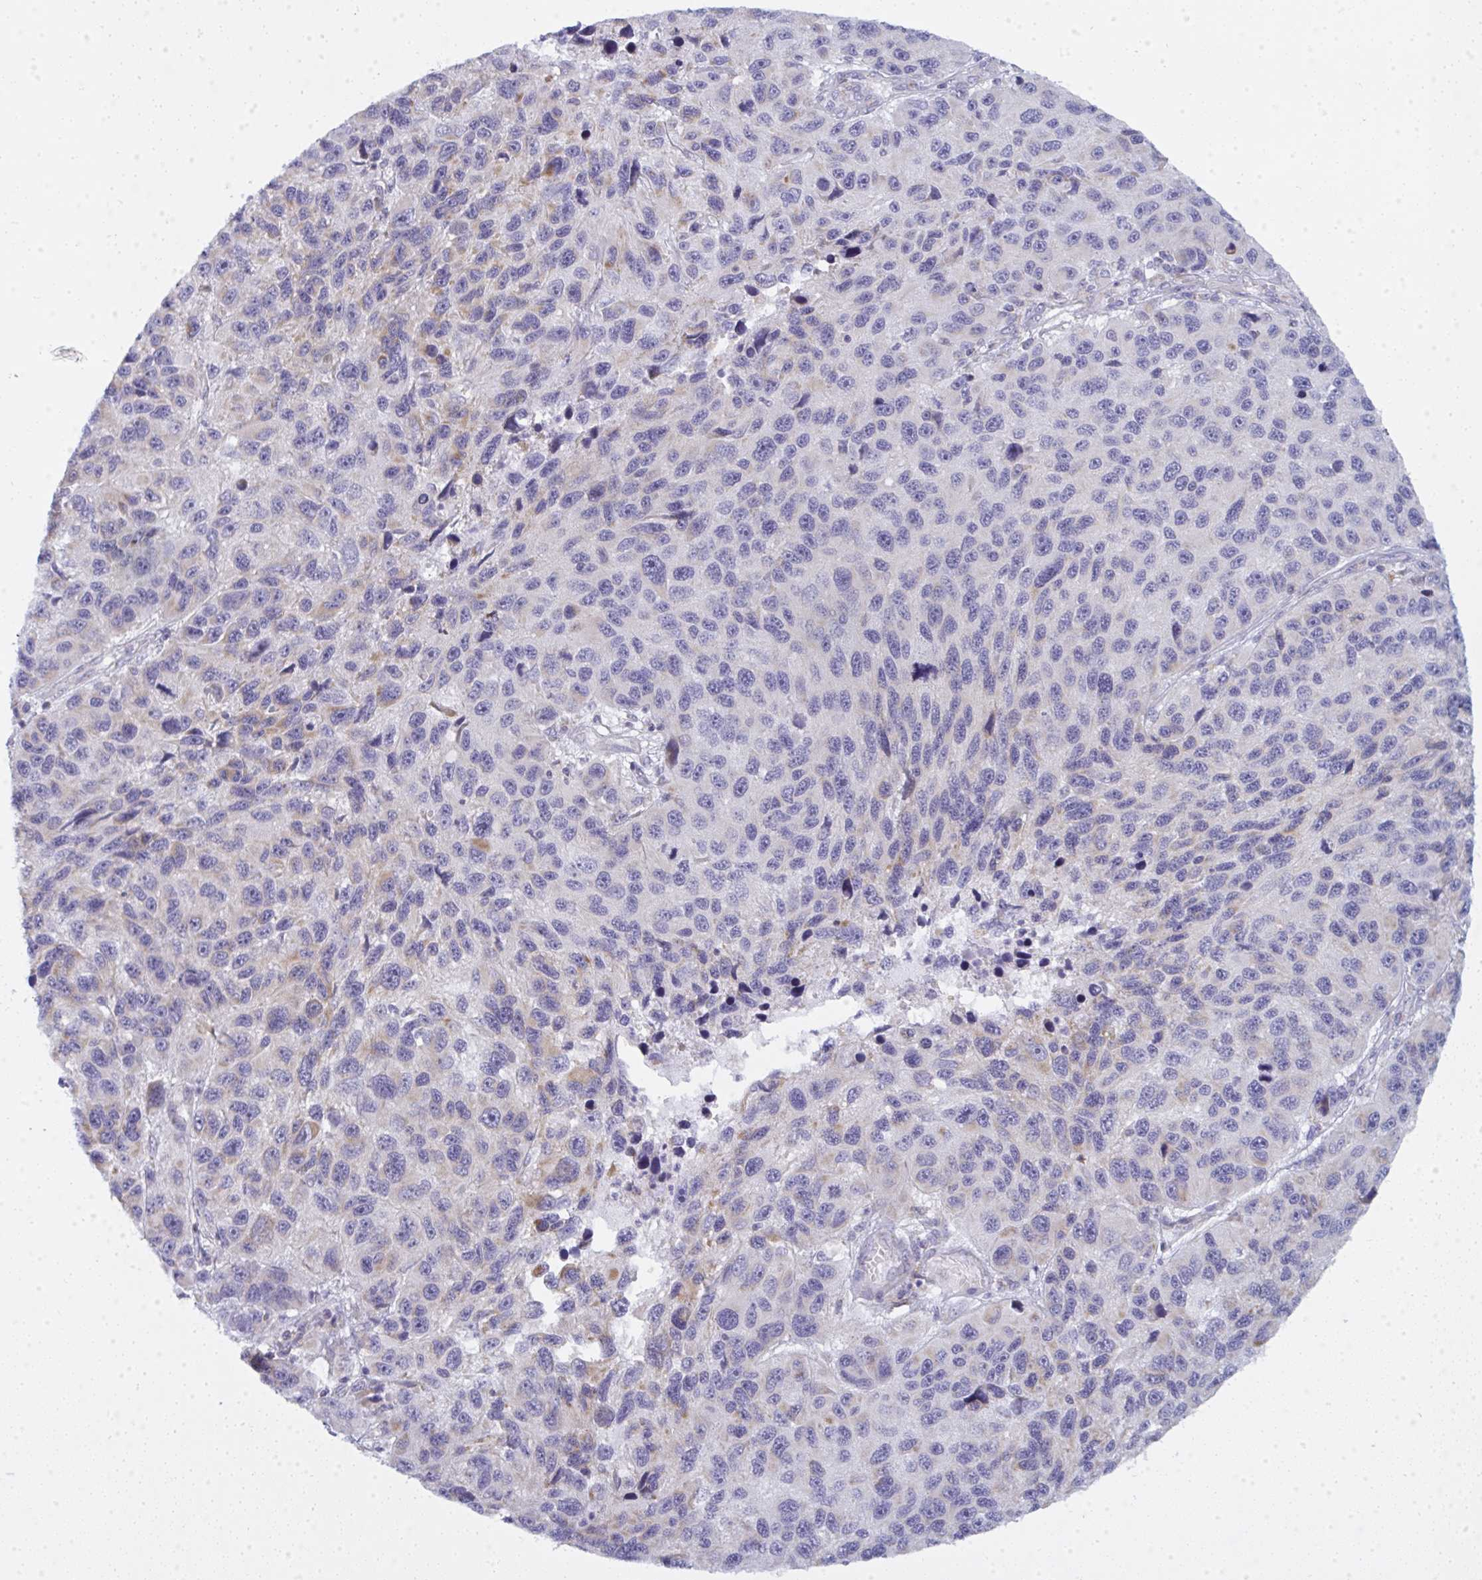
{"staining": {"intensity": "negative", "quantity": "none", "location": "none"}, "tissue": "melanoma", "cell_type": "Tumor cells", "image_type": "cancer", "snomed": [{"axis": "morphology", "description": "Malignant melanoma, NOS"}, {"axis": "topography", "description": "Skin"}], "caption": "Immunohistochemistry of human melanoma demonstrates no expression in tumor cells.", "gene": "ATG9A", "patient": {"sex": "male", "age": 53}}